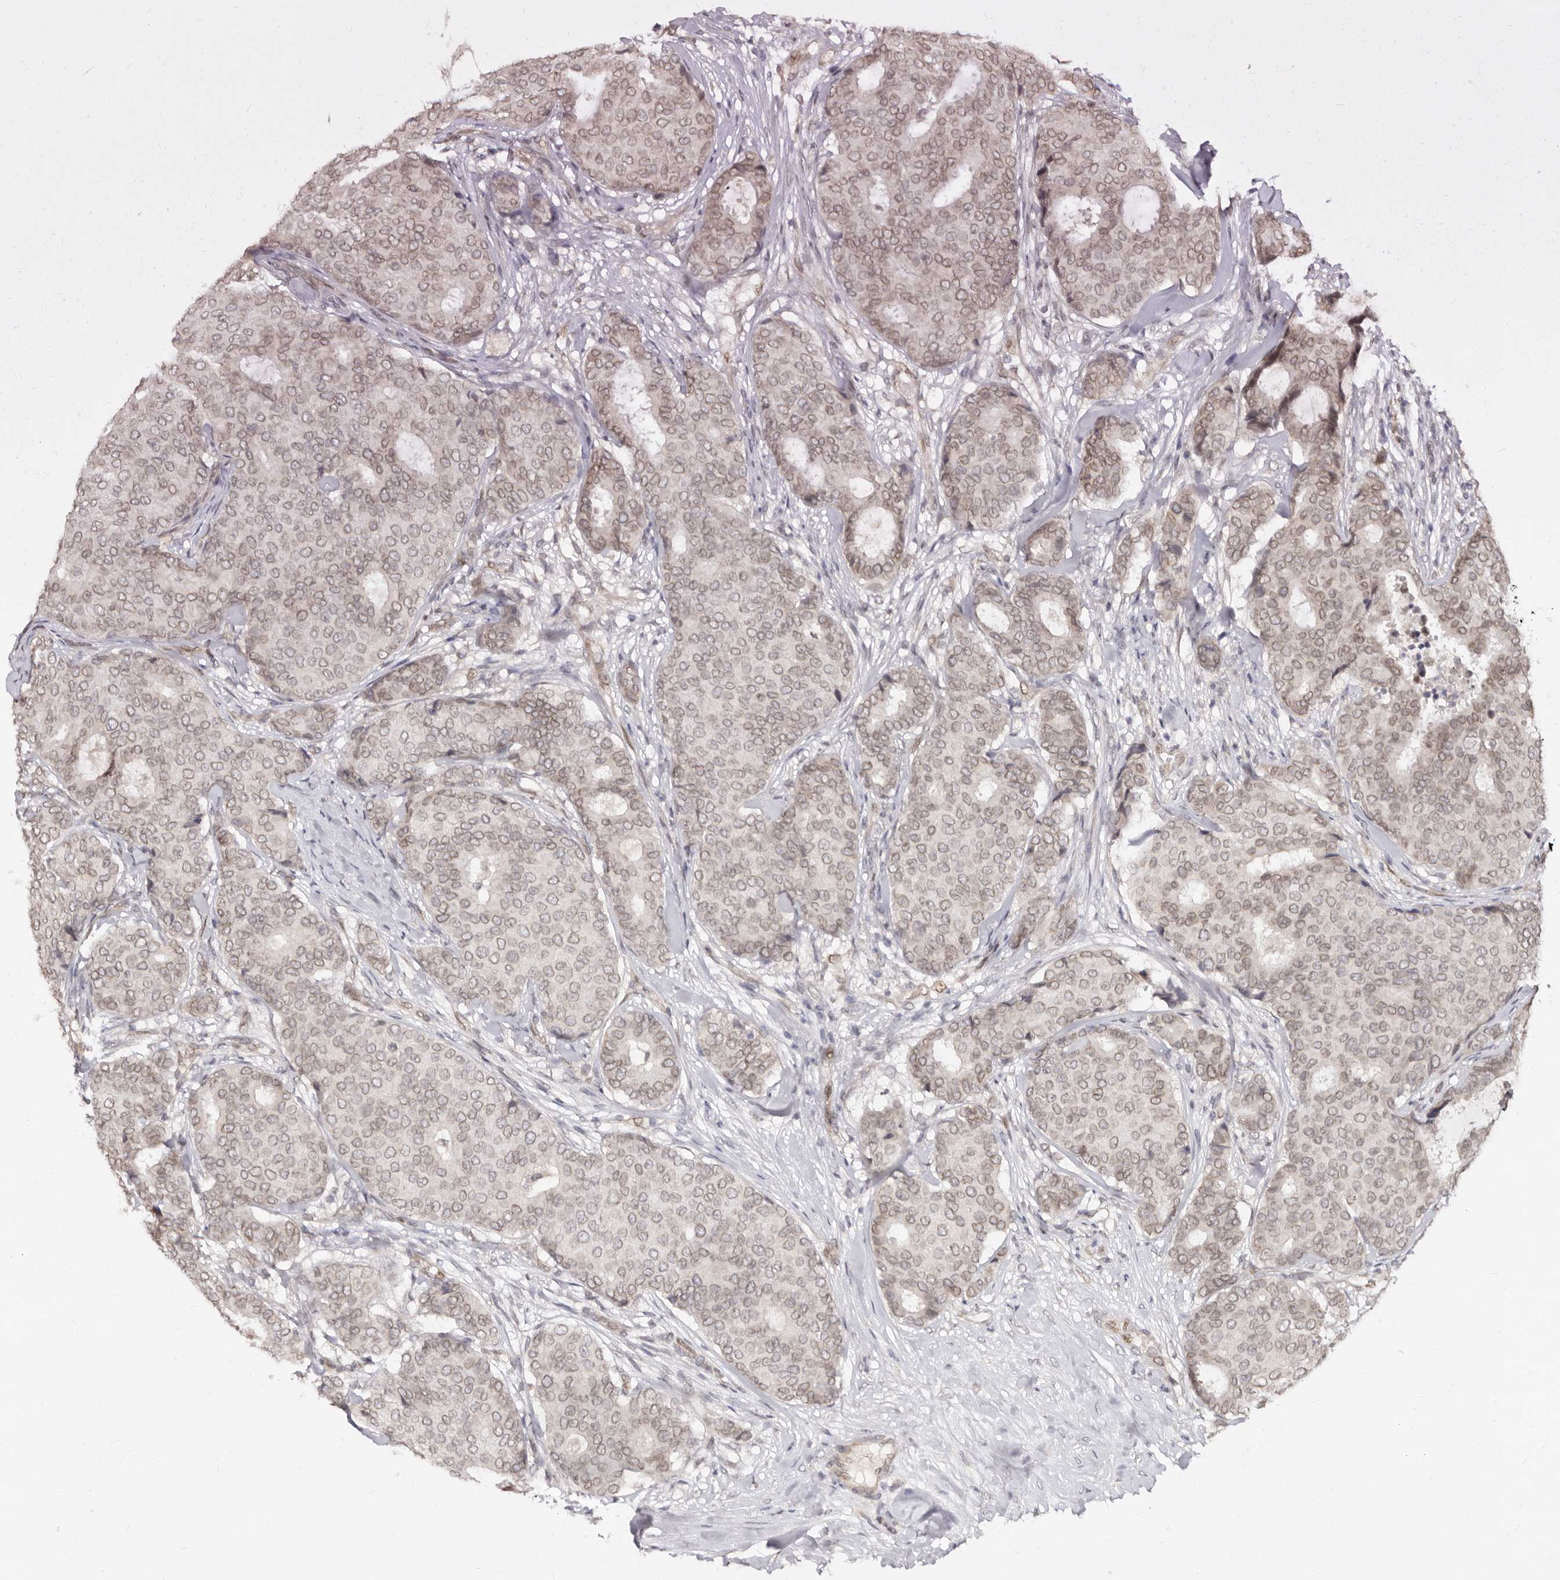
{"staining": {"intensity": "moderate", "quantity": "25%-75%", "location": "cytoplasmic/membranous,nuclear"}, "tissue": "breast cancer", "cell_type": "Tumor cells", "image_type": "cancer", "snomed": [{"axis": "morphology", "description": "Duct carcinoma"}, {"axis": "topography", "description": "Breast"}], "caption": "Immunohistochemistry (IHC) of intraductal carcinoma (breast) shows medium levels of moderate cytoplasmic/membranous and nuclear staining in approximately 25%-75% of tumor cells.", "gene": "LCORL", "patient": {"sex": "female", "age": 75}}